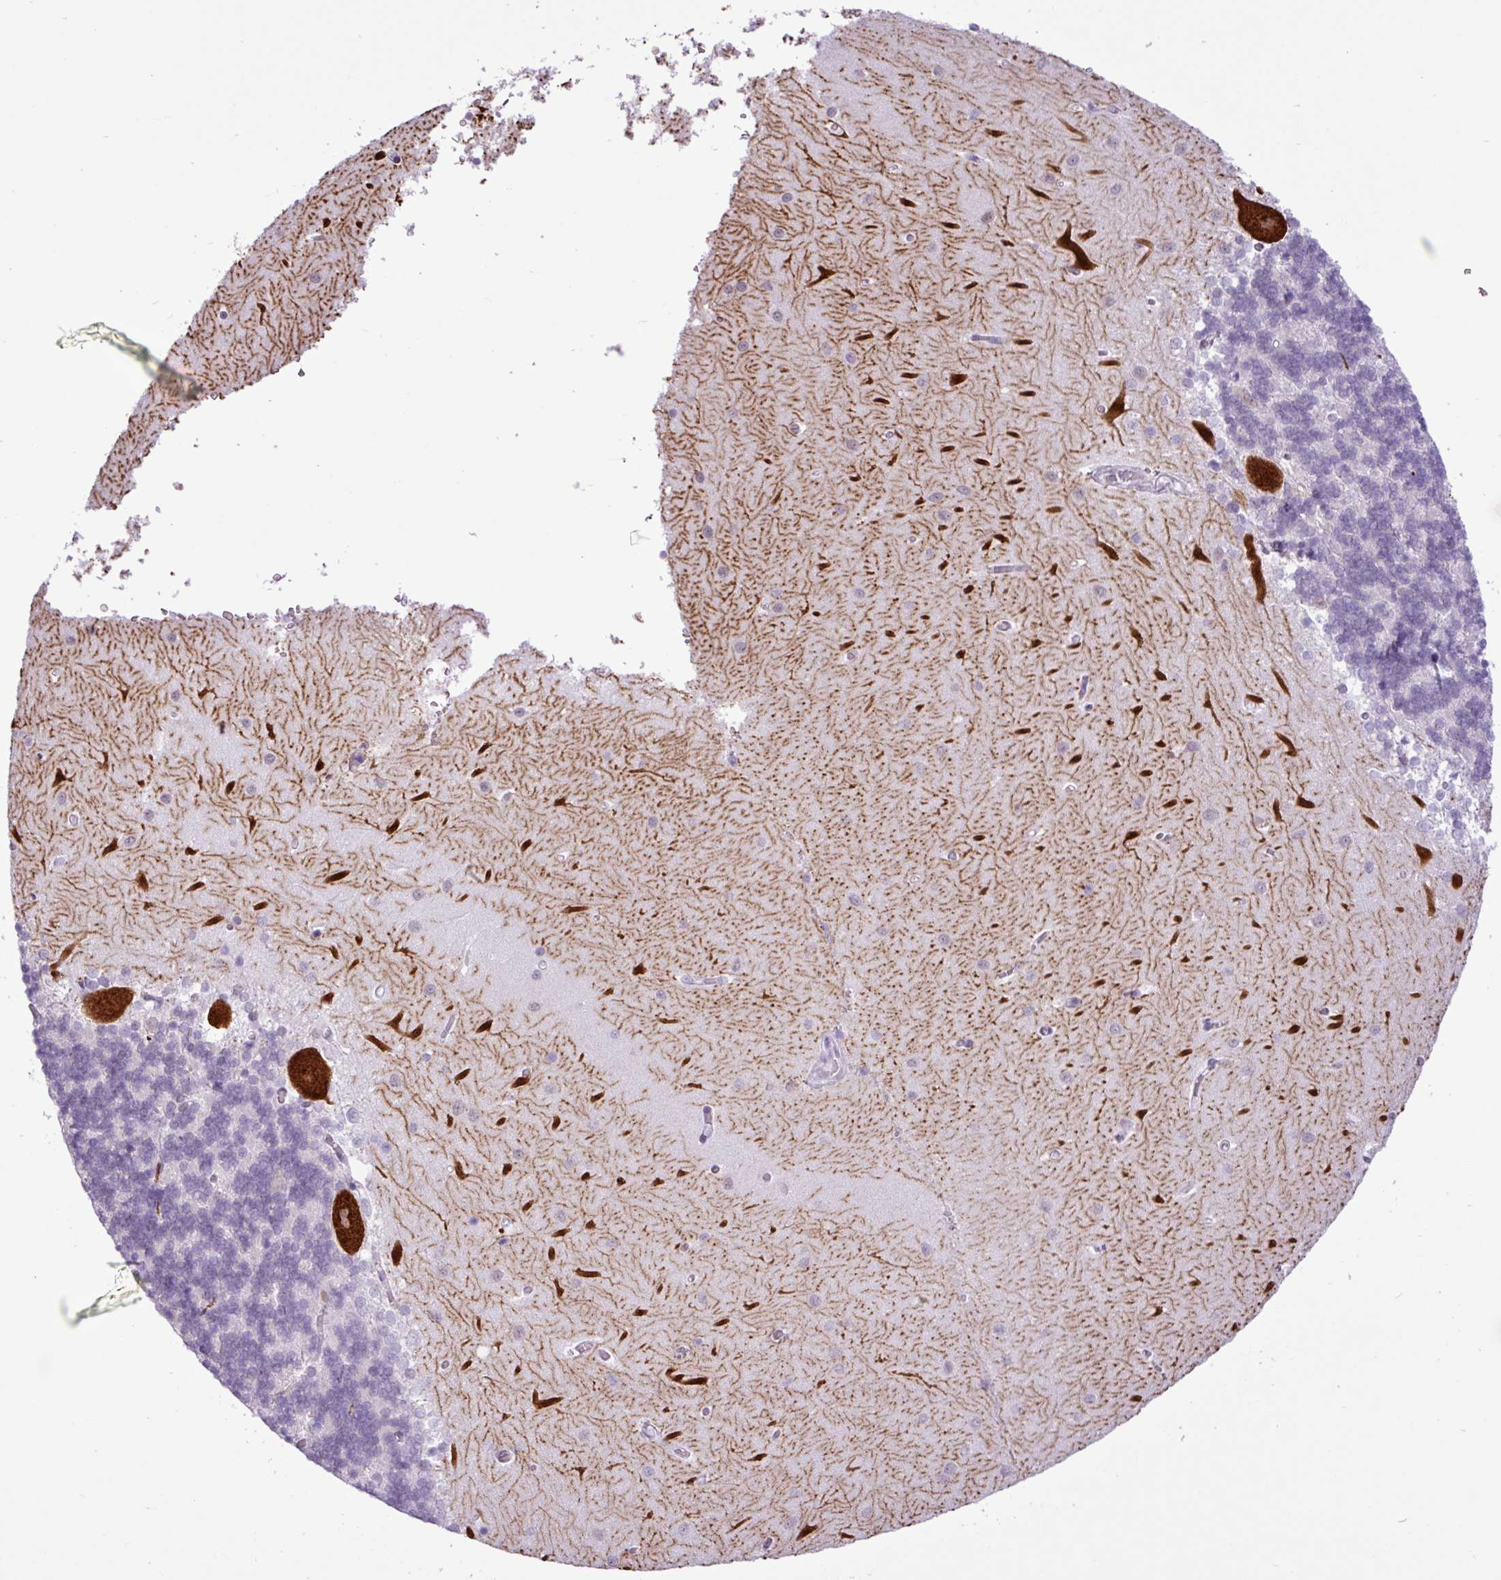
{"staining": {"intensity": "negative", "quantity": "none", "location": "none"}, "tissue": "cerebellum", "cell_type": "Cells in granular layer", "image_type": "normal", "snomed": [{"axis": "morphology", "description": "Normal tissue, NOS"}, {"axis": "topography", "description": "Cerebellum"}], "caption": "A high-resolution photomicrograph shows IHC staining of benign cerebellum, which displays no significant expression in cells in granular layer.", "gene": "ELOA2", "patient": {"sex": "male", "age": 37}}